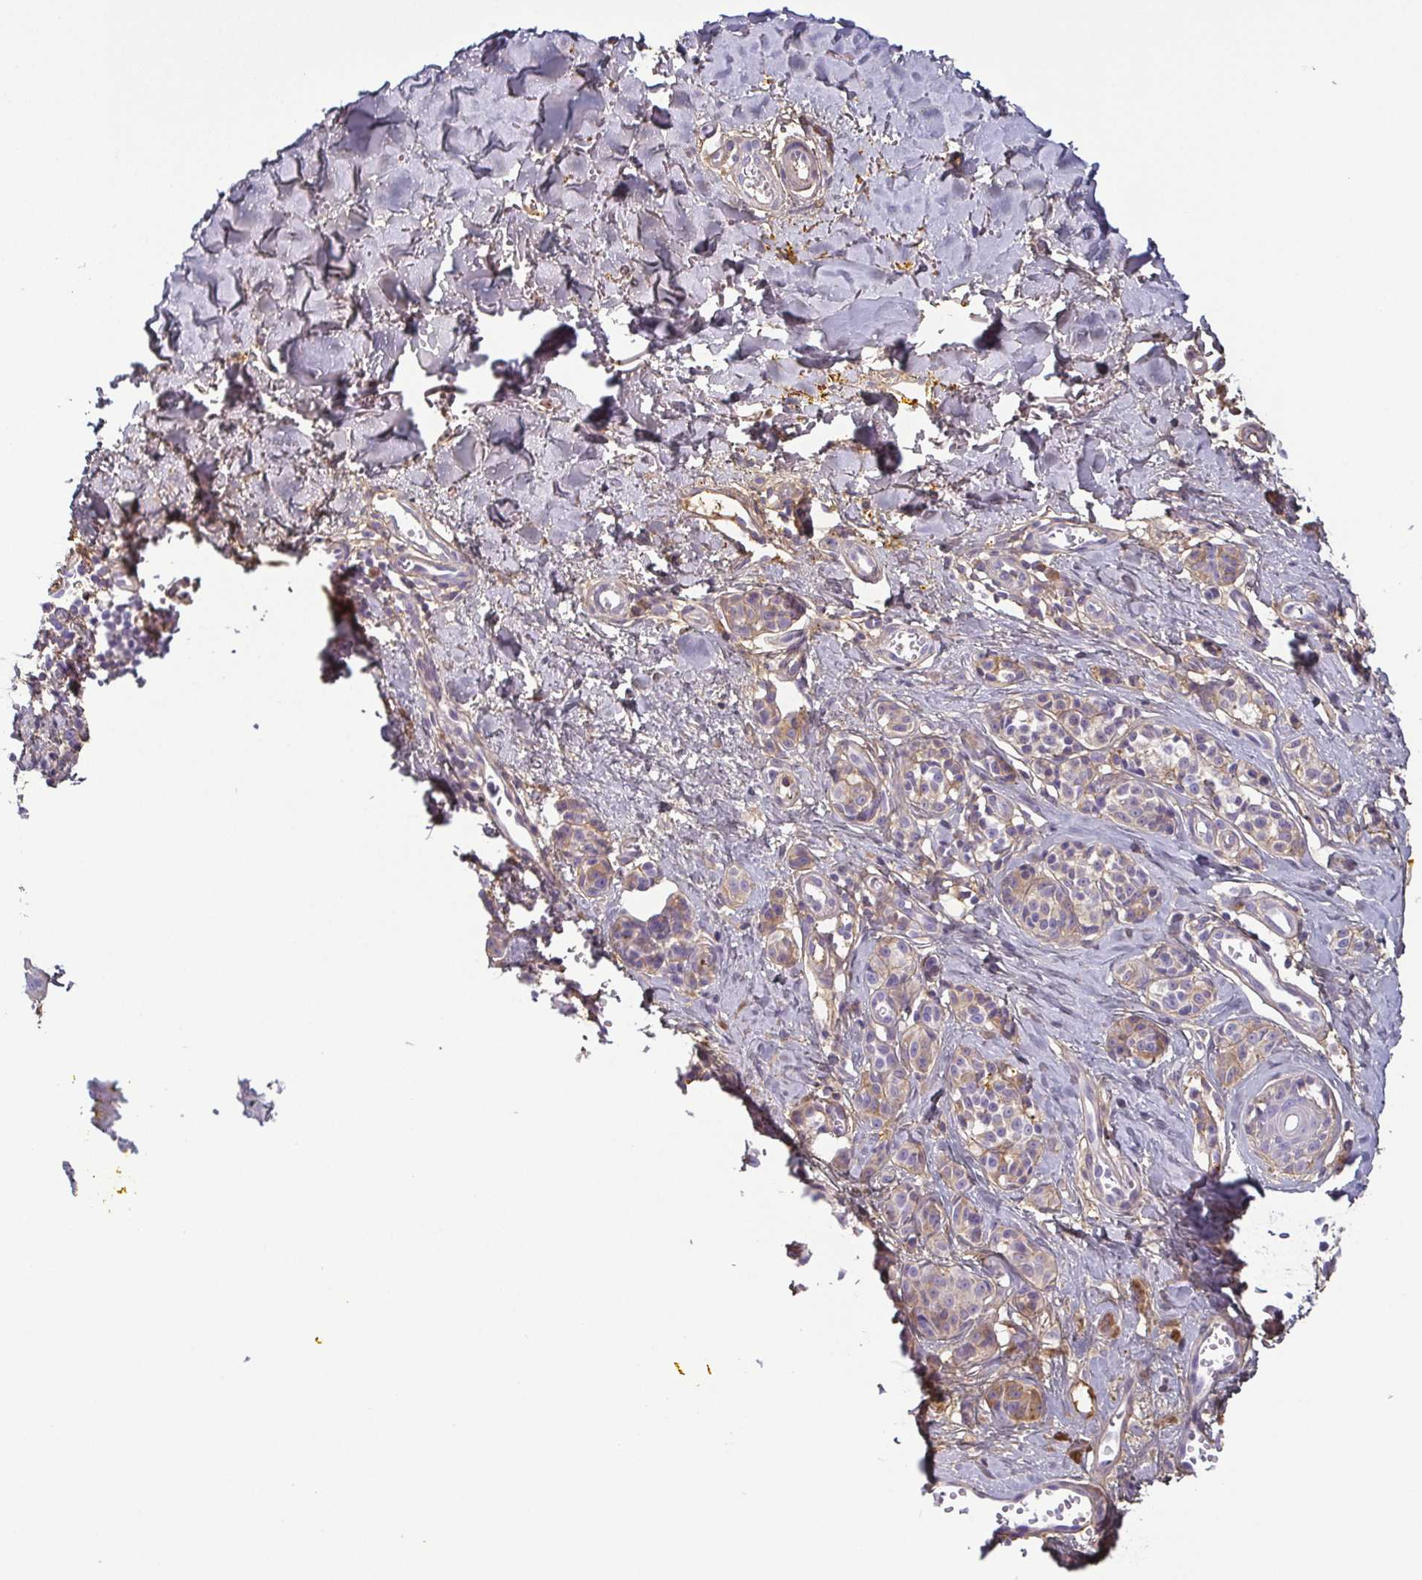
{"staining": {"intensity": "weak", "quantity": "25%-75%", "location": "cytoplasmic/membranous"}, "tissue": "melanoma", "cell_type": "Tumor cells", "image_type": "cancer", "snomed": [{"axis": "morphology", "description": "Malignant melanoma, NOS"}, {"axis": "topography", "description": "Skin"}], "caption": "The immunohistochemical stain shows weak cytoplasmic/membranous expression in tumor cells of melanoma tissue.", "gene": "ECM1", "patient": {"sex": "male", "age": 74}}